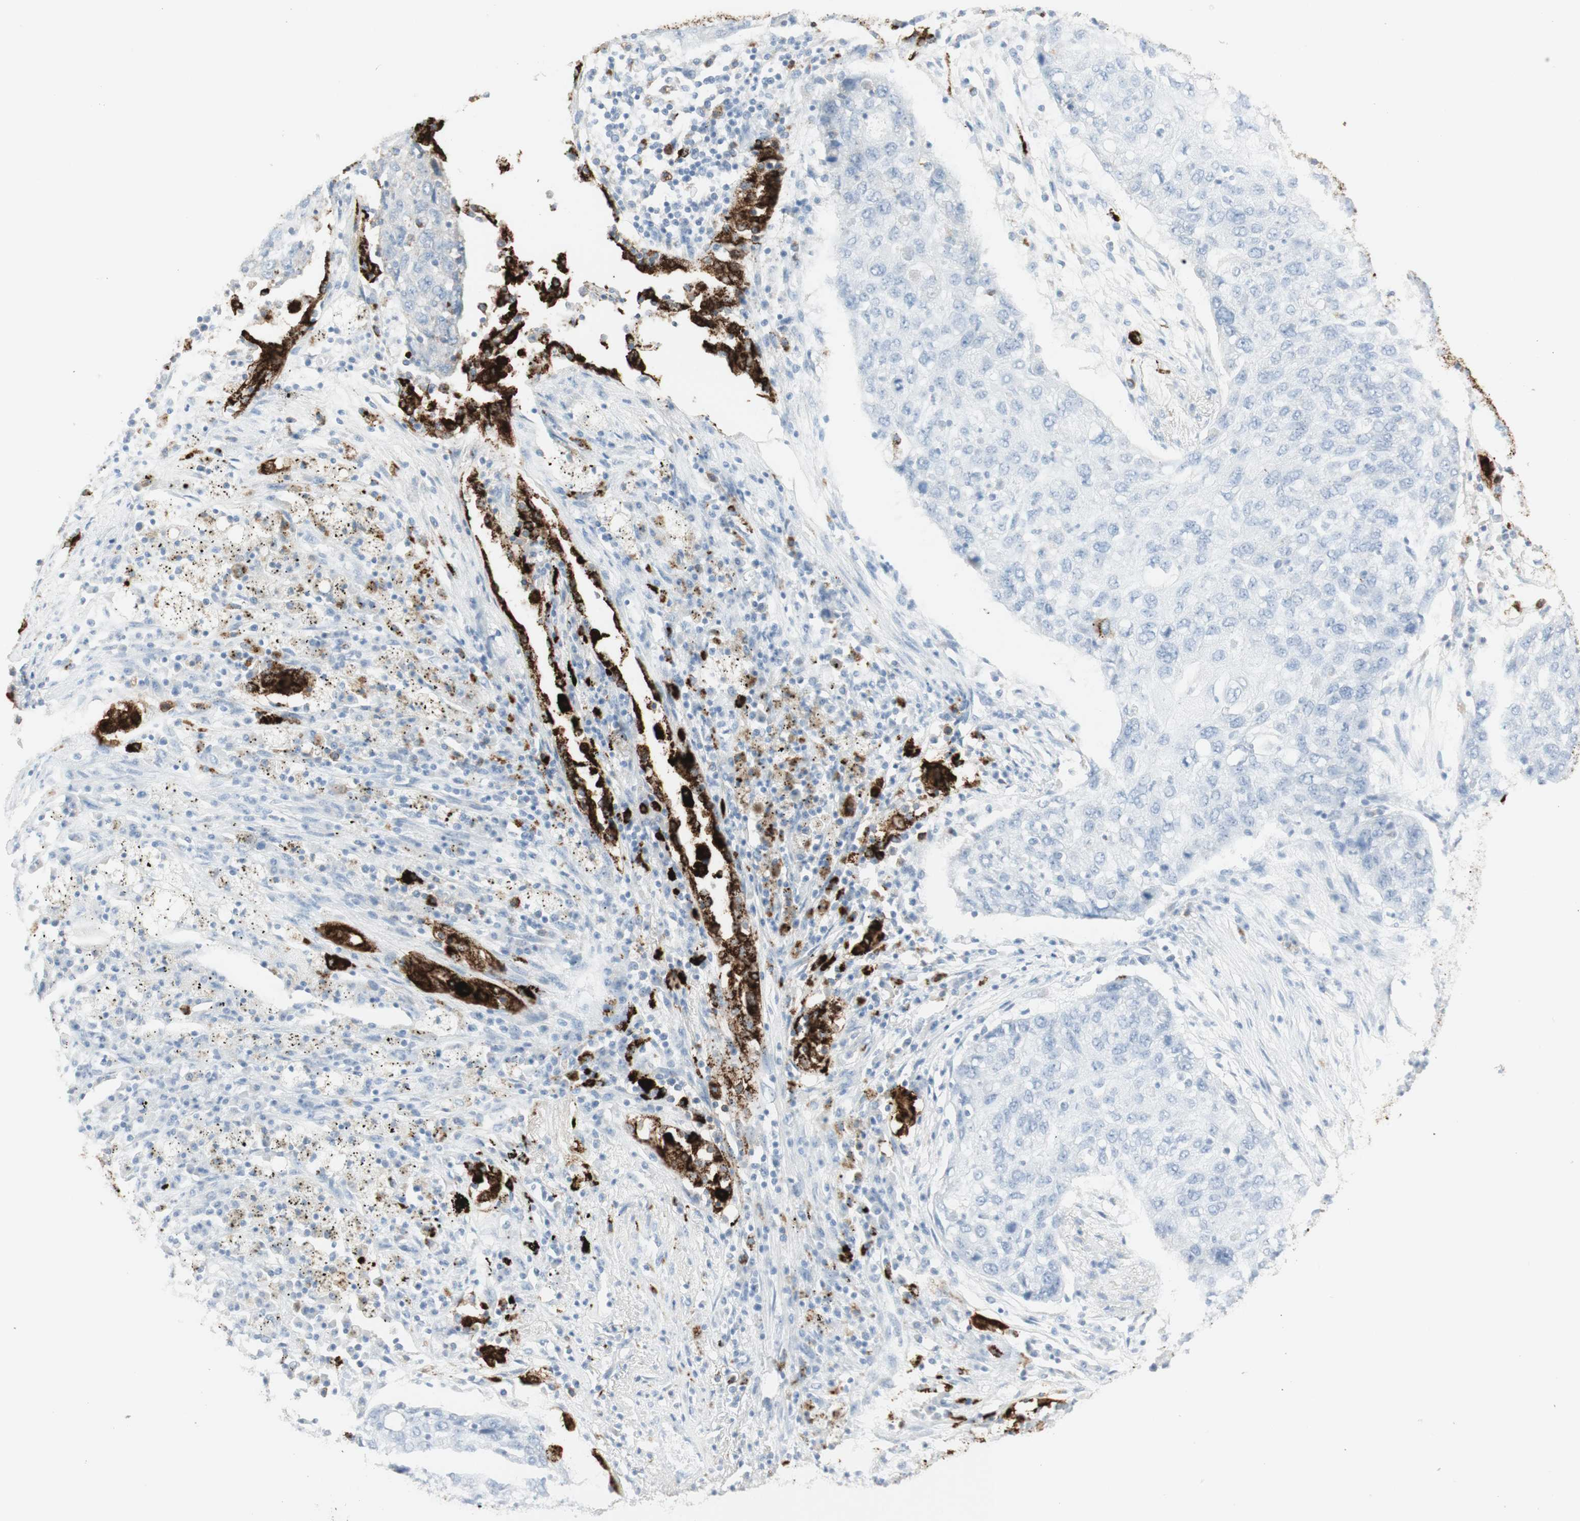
{"staining": {"intensity": "strong", "quantity": "<25%", "location": "cytoplasmic/membranous"}, "tissue": "lung cancer", "cell_type": "Tumor cells", "image_type": "cancer", "snomed": [{"axis": "morphology", "description": "Squamous cell carcinoma, NOS"}, {"axis": "topography", "description": "Lung"}], "caption": "This is a photomicrograph of immunohistochemistry (IHC) staining of lung cancer (squamous cell carcinoma), which shows strong staining in the cytoplasmic/membranous of tumor cells.", "gene": "NAPSA", "patient": {"sex": "female", "age": 63}}